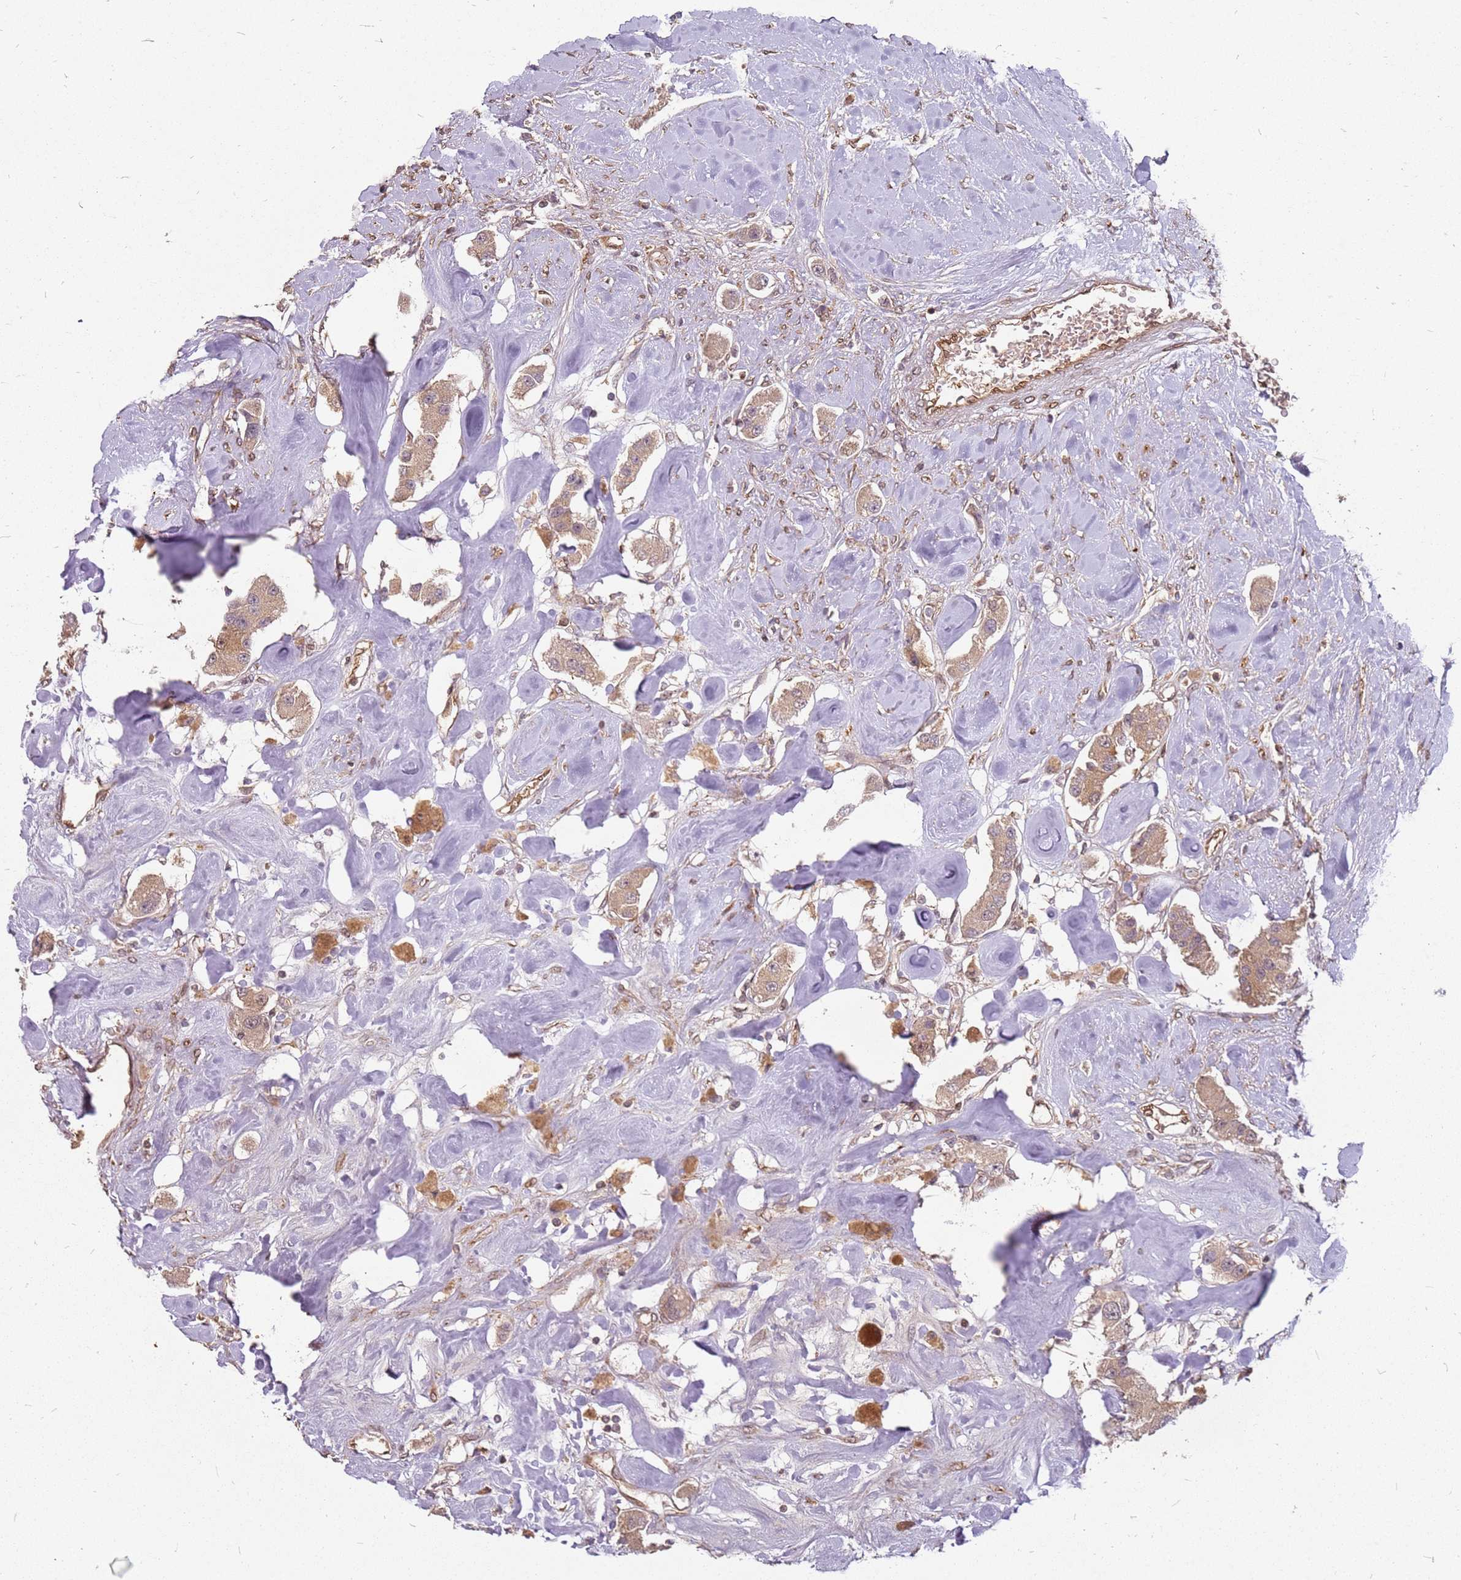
{"staining": {"intensity": "moderate", "quantity": ">75%", "location": "cytoplasmic/membranous,nuclear"}, "tissue": "carcinoid", "cell_type": "Tumor cells", "image_type": "cancer", "snomed": [{"axis": "morphology", "description": "Carcinoid, malignant, NOS"}, {"axis": "topography", "description": "Pancreas"}], "caption": "Brown immunohistochemical staining in carcinoid (malignant) demonstrates moderate cytoplasmic/membranous and nuclear expression in about >75% of tumor cells.", "gene": "NUDT14", "patient": {"sex": "male", "age": 41}}